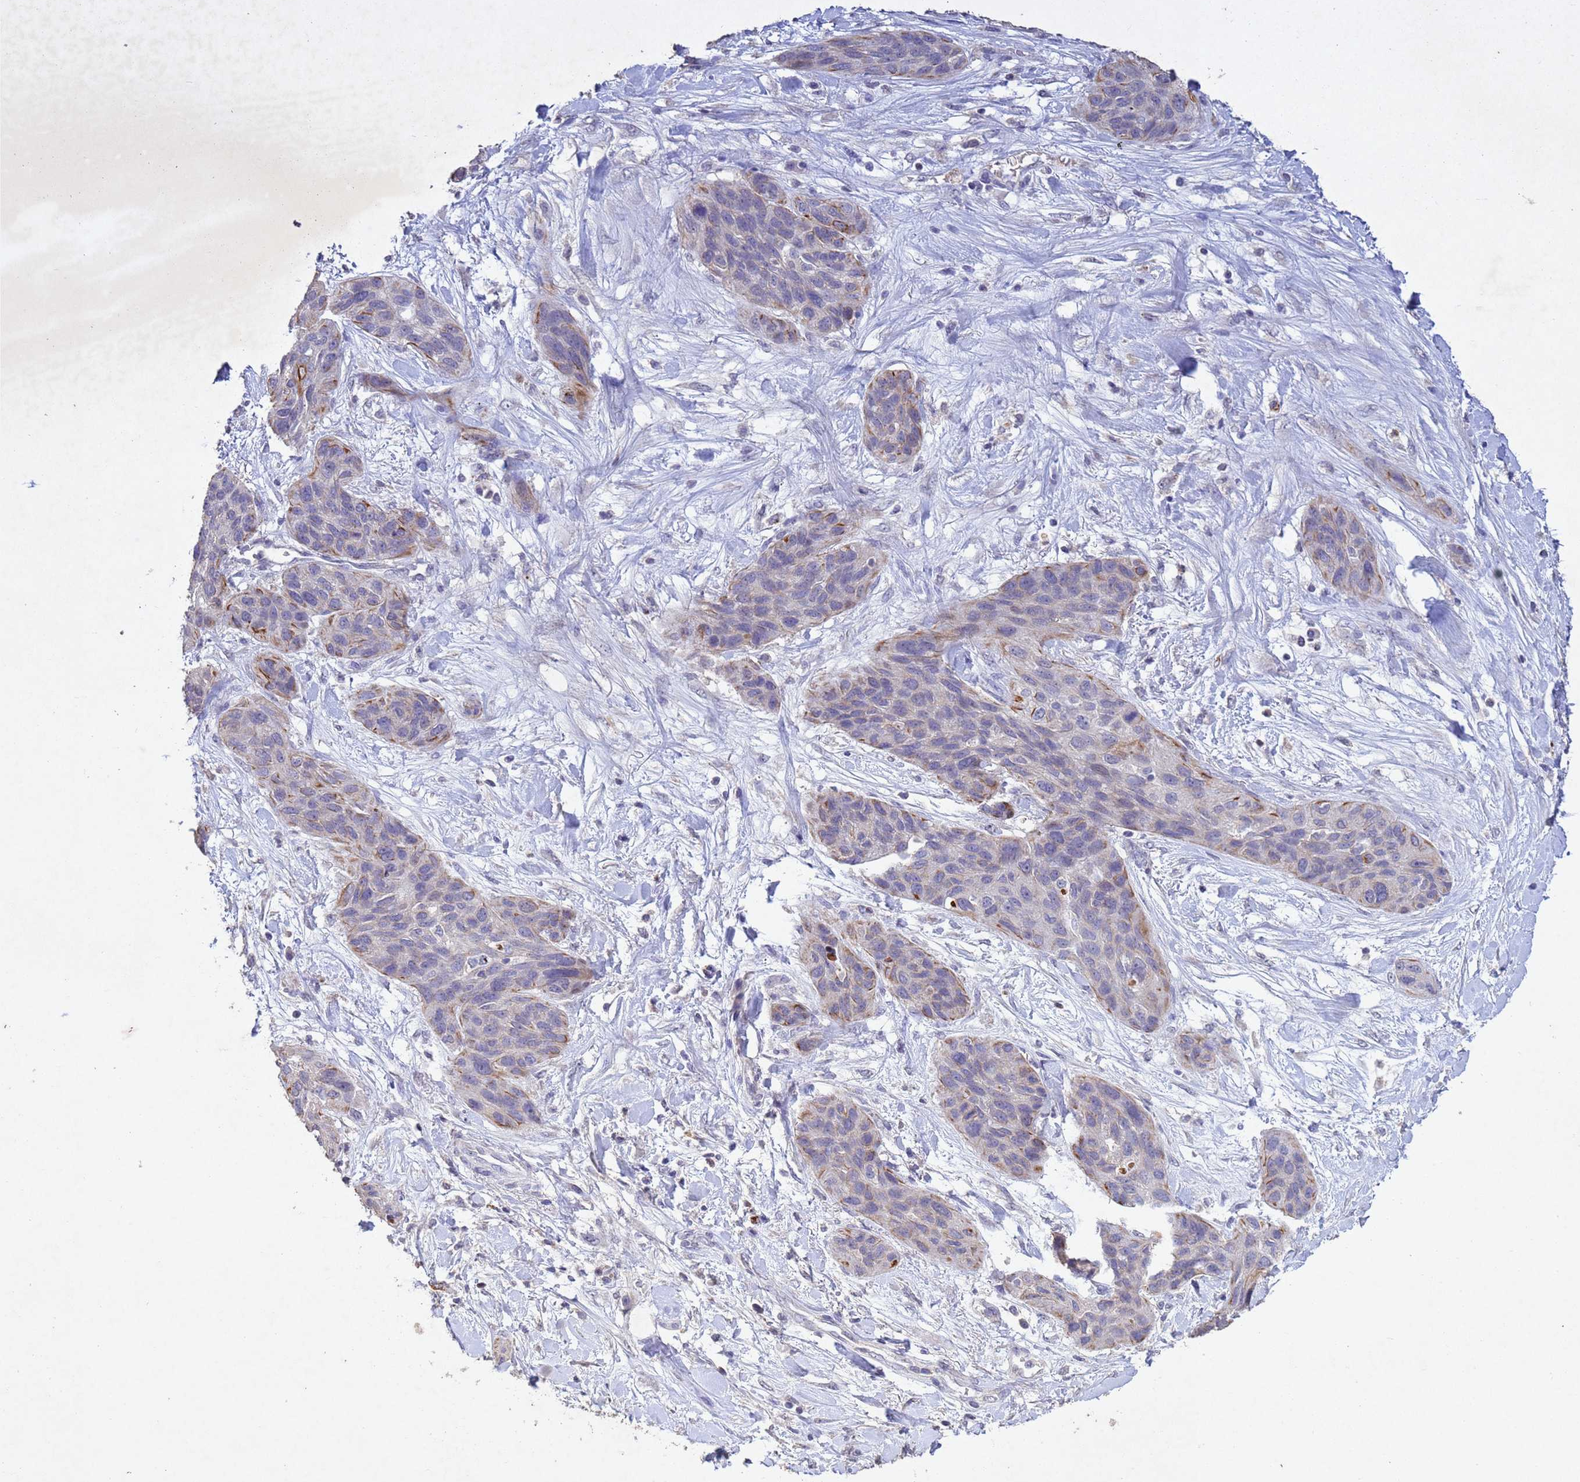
{"staining": {"intensity": "moderate", "quantity": "<25%", "location": "cytoplasmic/membranous"}, "tissue": "lung cancer", "cell_type": "Tumor cells", "image_type": "cancer", "snomed": [{"axis": "morphology", "description": "Squamous cell carcinoma, NOS"}, {"axis": "topography", "description": "Lung"}], "caption": "Squamous cell carcinoma (lung) stained with a brown dye exhibits moderate cytoplasmic/membranous positive positivity in about <25% of tumor cells.", "gene": "NLRP11", "patient": {"sex": "female", "age": 70}}